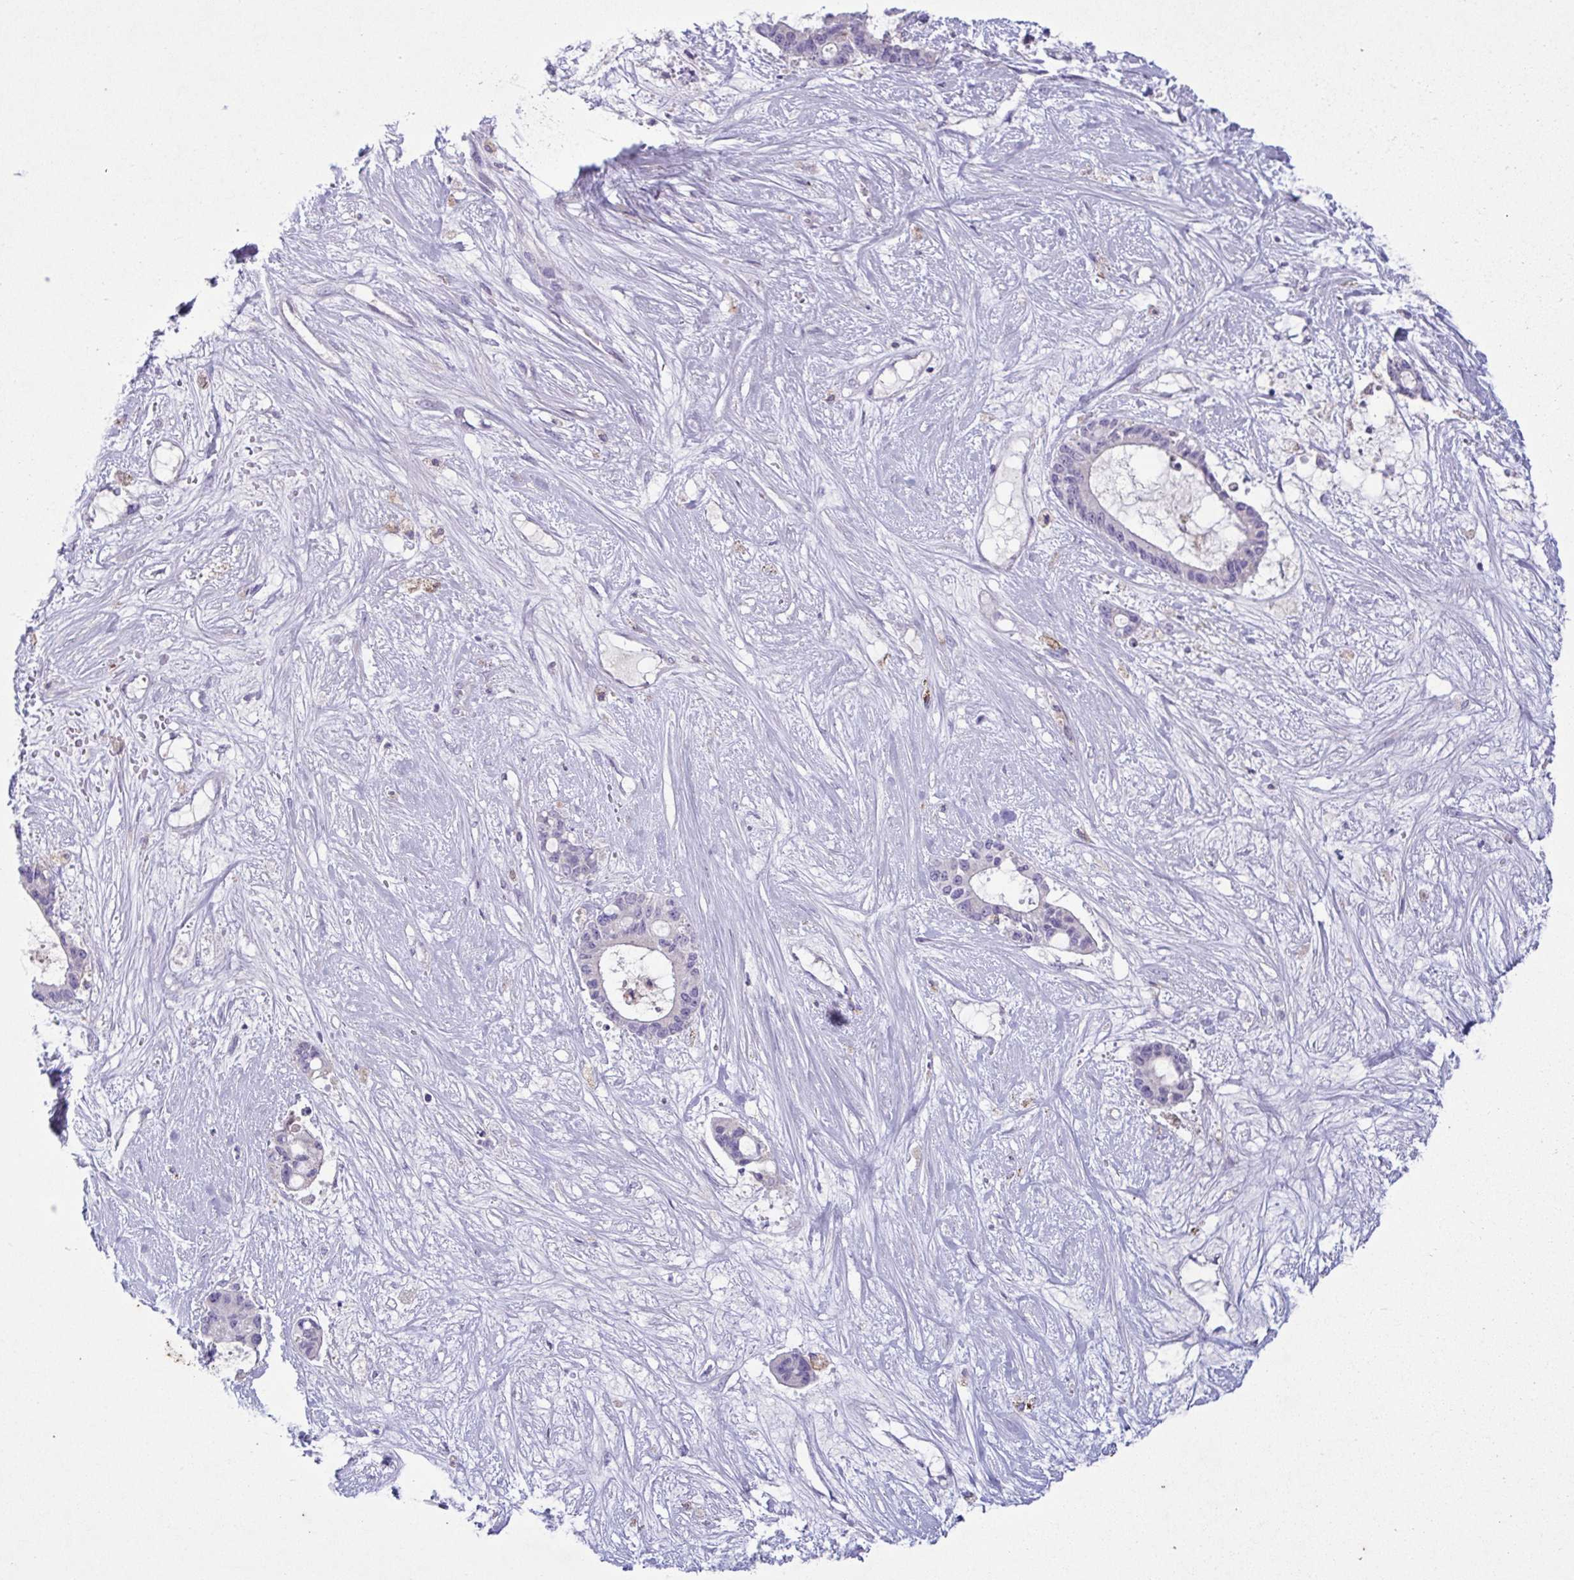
{"staining": {"intensity": "negative", "quantity": "none", "location": "none"}, "tissue": "liver cancer", "cell_type": "Tumor cells", "image_type": "cancer", "snomed": [{"axis": "morphology", "description": "Normal tissue, NOS"}, {"axis": "morphology", "description": "Cholangiocarcinoma"}, {"axis": "topography", "description": "Liver"}, {"axis": "topography", "description": "Peripheral nerve tissue"}], "caption": "This is a image of immunohistochemistry (IHC) staining of liver cancer, which shows no positivity in tumor cells.", "gene": "F13B", "patient": {"sex": "female", "age": 73}}